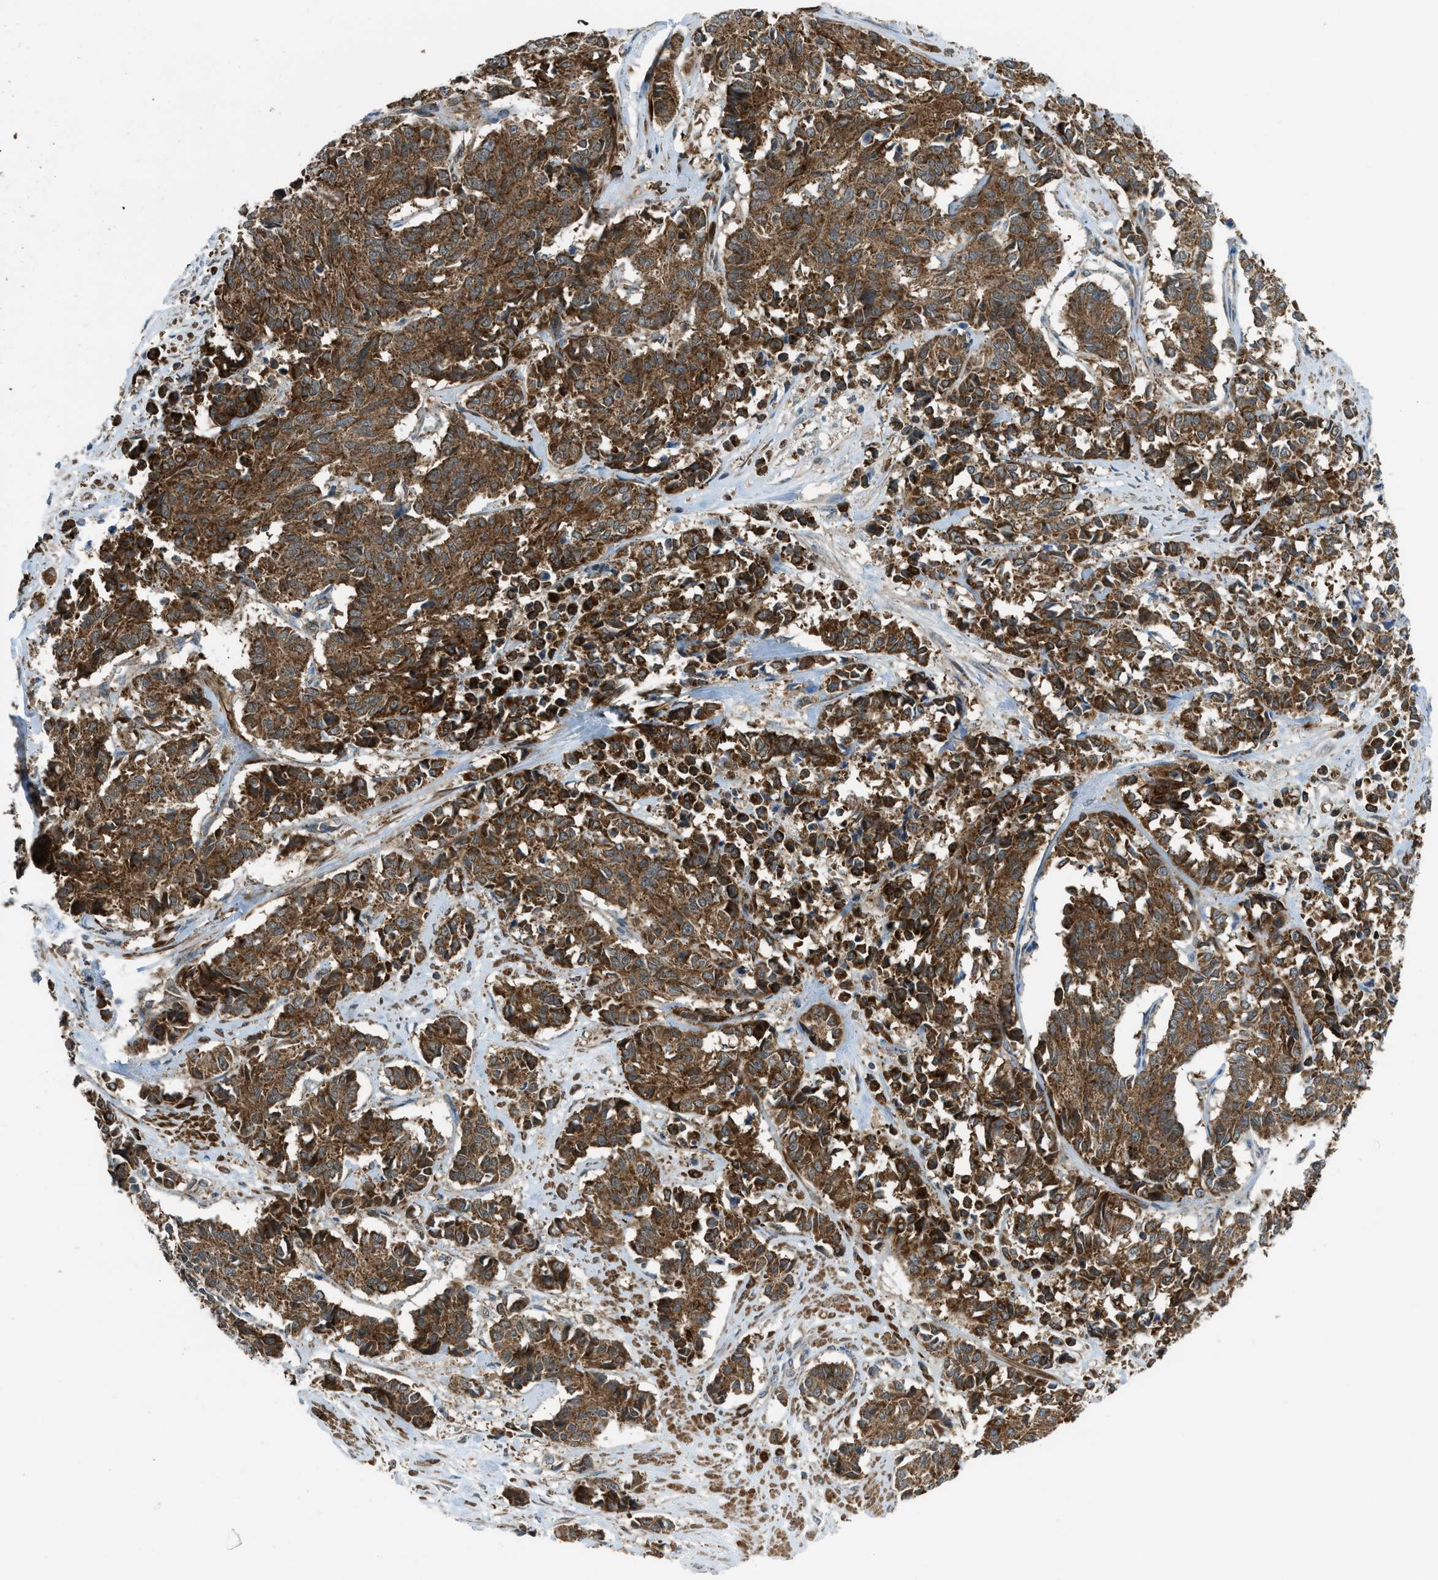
{"staining": {"intensity": "strong", "quantity": ">75%", "location": "cytoplasmic/membranous"}, "tissue": "cervical cancer", "cell_type": "Tumor cells", "image_type": "cancer", "snomed": [{"axis": "morphology", "description": "Squamous cell carcinoma, NOS"}, {"axis": "topography", "description": "Cervix"}], "caption": "Human squamous cell carcinoma (cervical) stained with a brown dye displays strong cytoplasmic/membranous positive expression in about >75% of tumor cells.", "gene": "SESN2", "patient": {"sex": "female", "age": 35}}